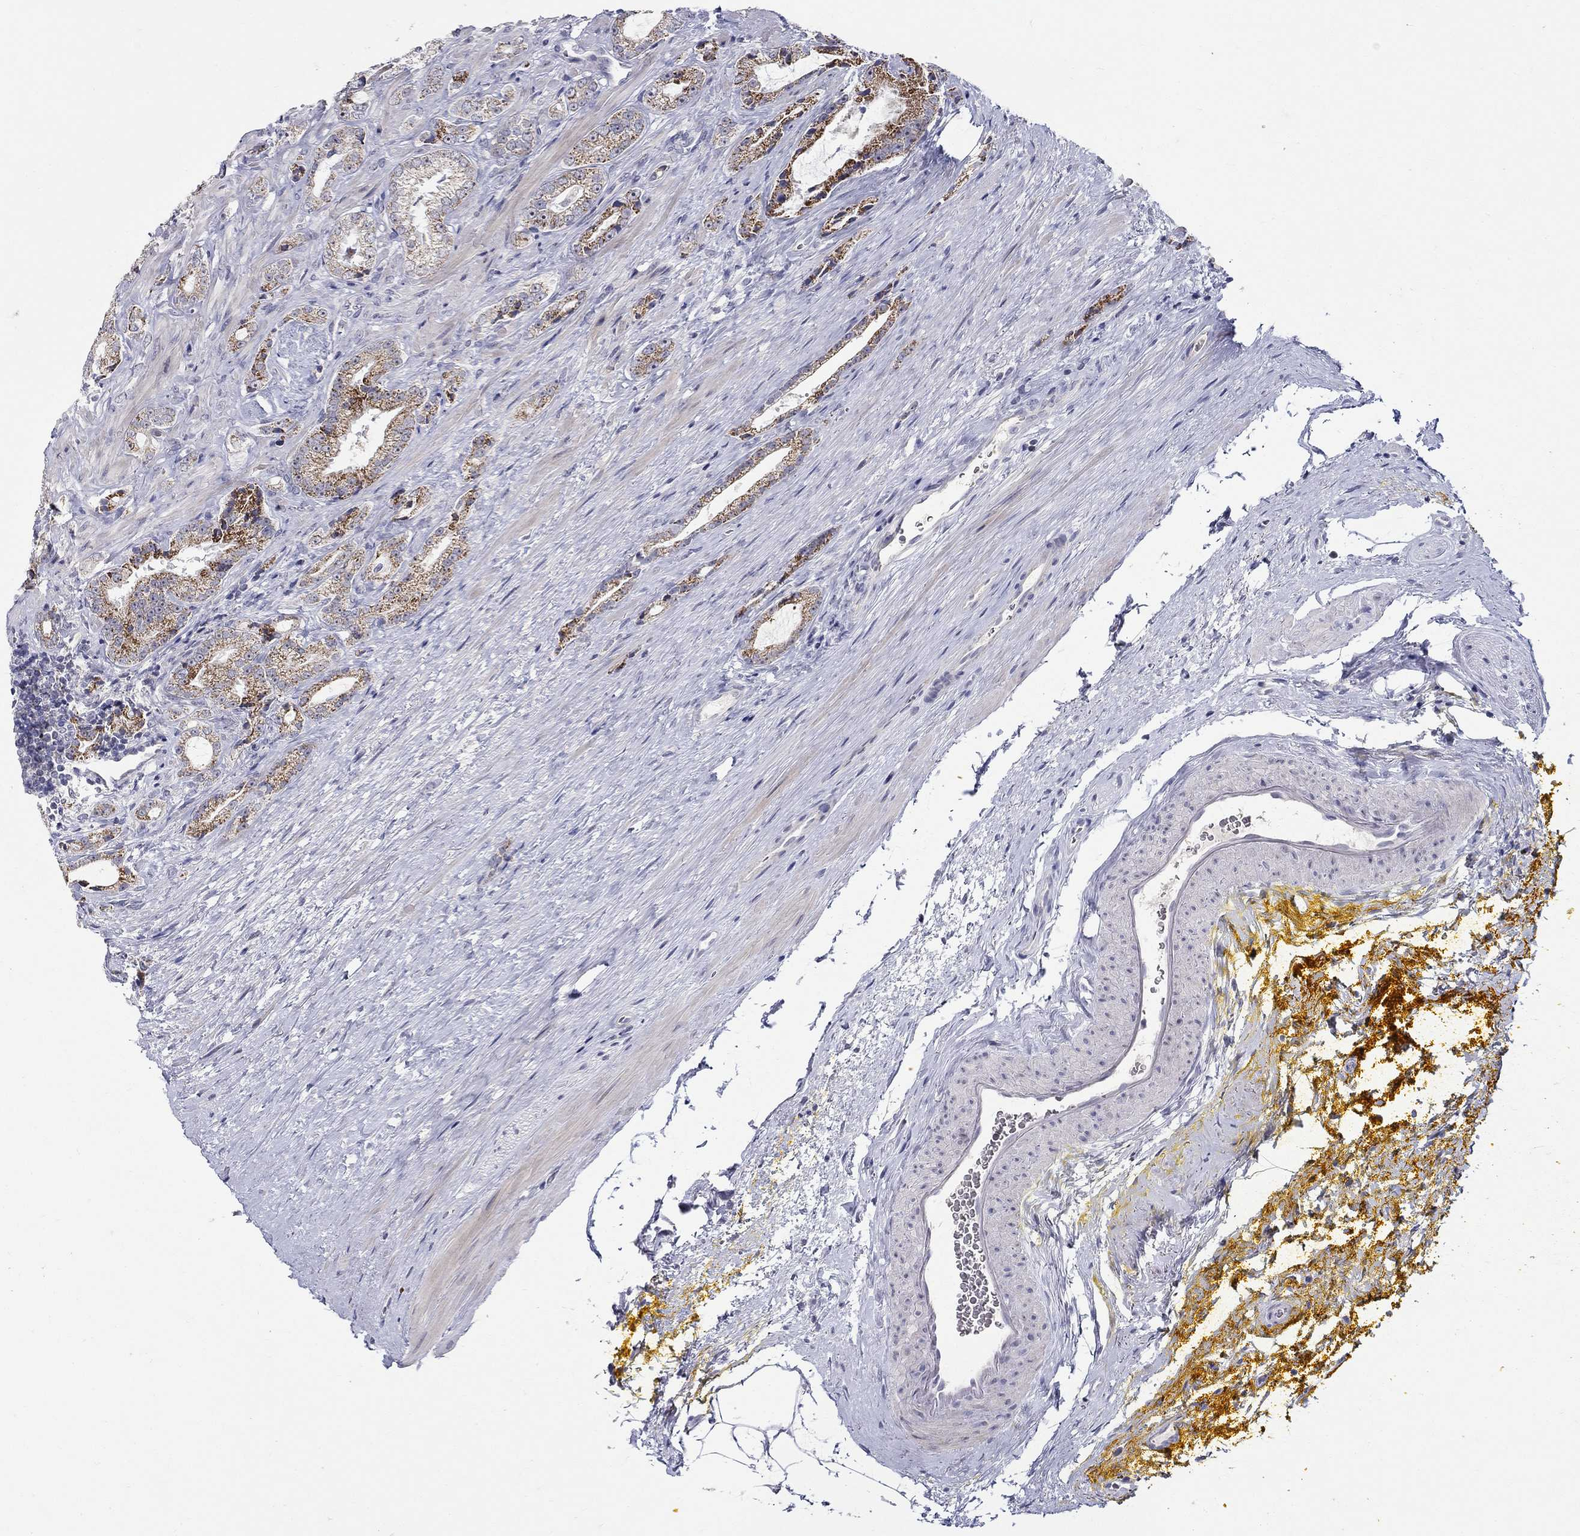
{"staining": {"intensity": "strong", "quantity": "25%-75%", "location": "cytoplasmic/membranous"}, "tissue": "prostate cancer", "cell_type": "Tumor cells", "image_type": "cancer", "snomed": [{"axis": "morphology", "description": "Adenocarcinoma, NOS"}, {"axis": "topography", "description": "Prostate"}], "caption": "A micrograph of human prostate cancer (adenocarcinoma) stained for a protein reveals strong cytoplasmic/membranous brown staining in tumor cells.", "gene": "HMX2", "patient": {"sex": "male", "age": 67}}